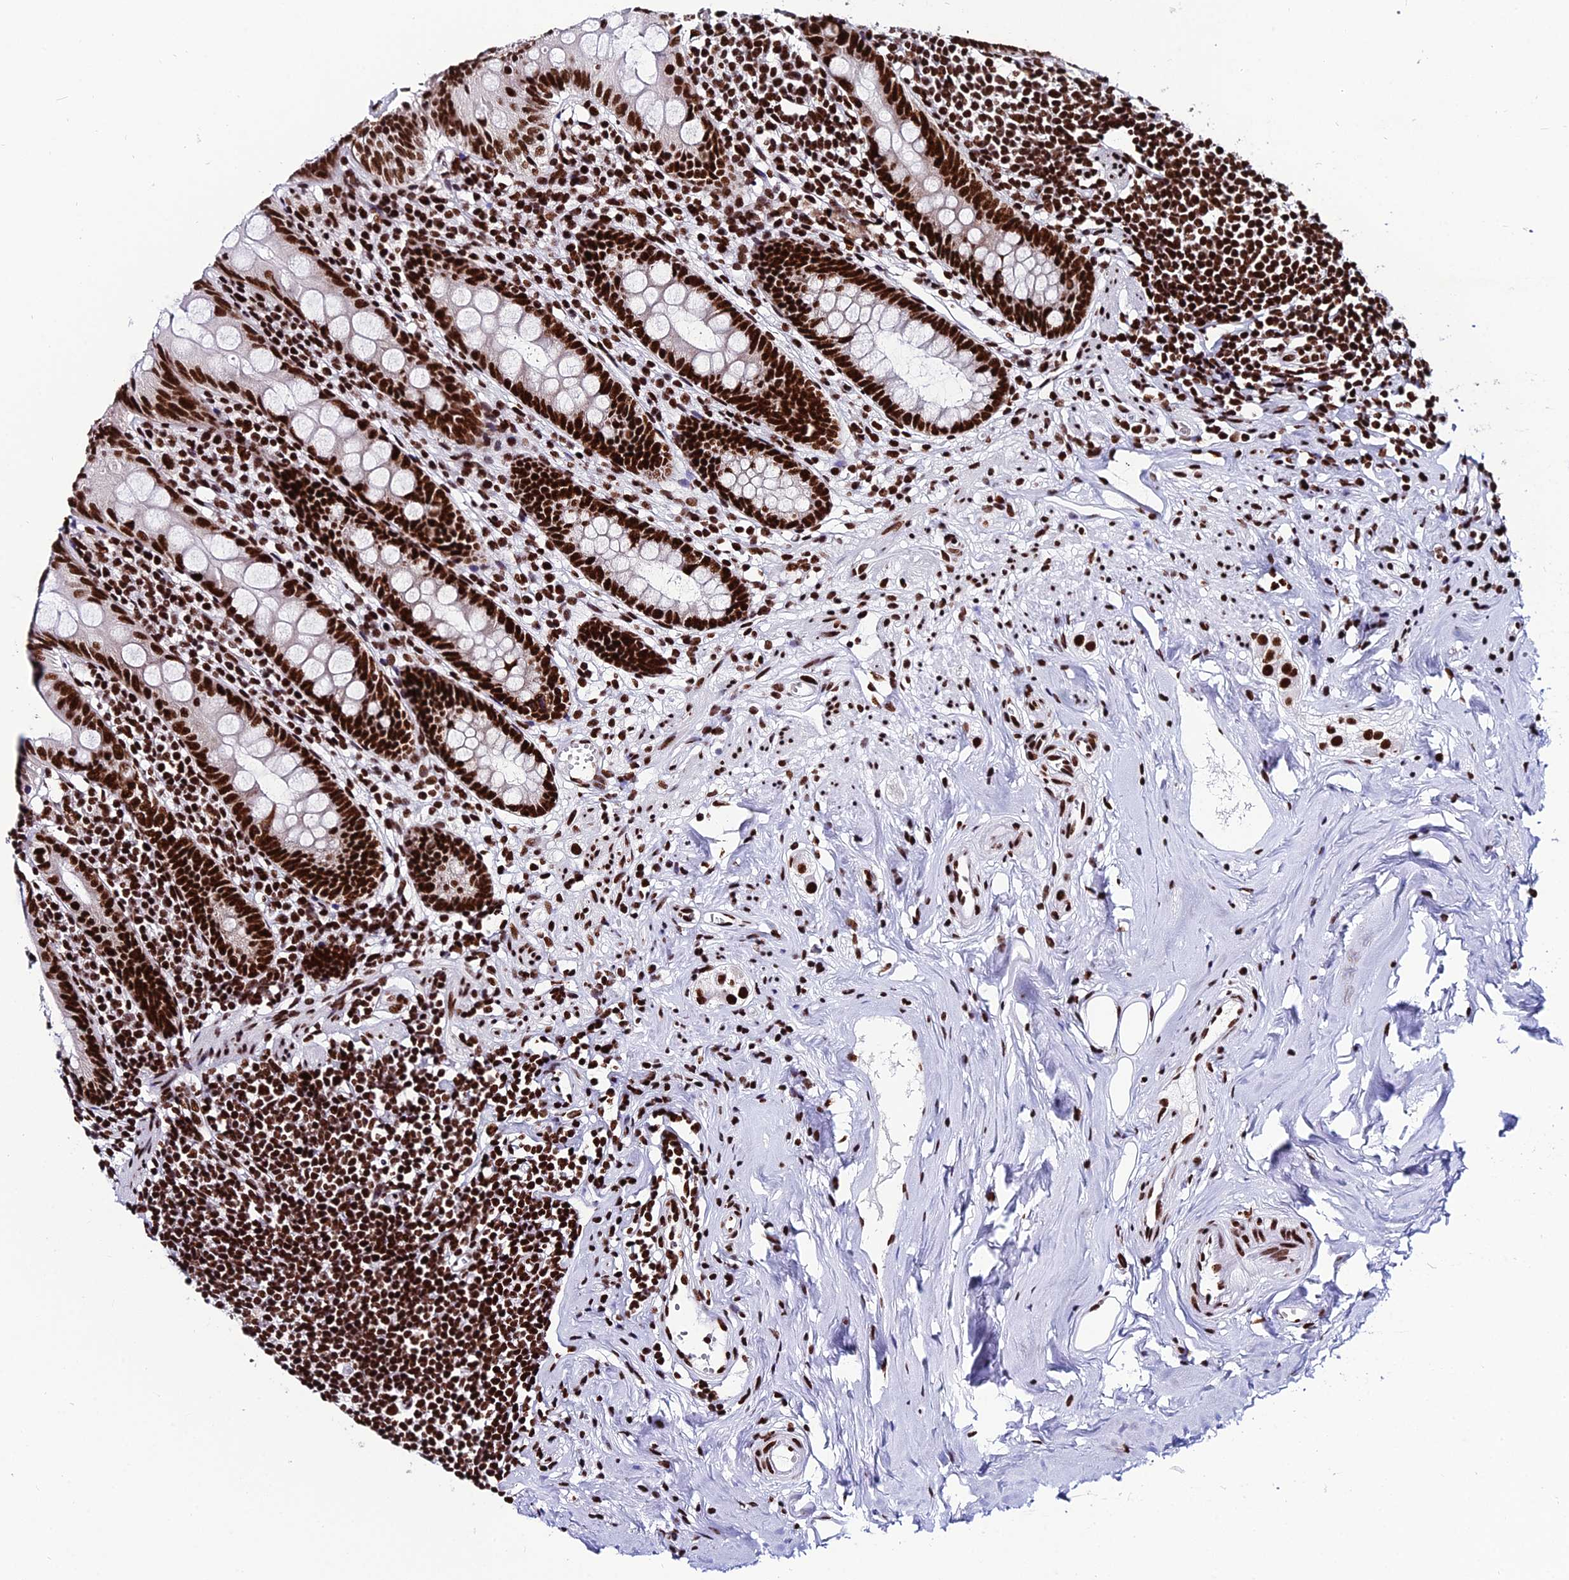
{"staining": {"intensity": "strong", "quantity": ">75%", "location": "nuclear"}, "tissue": "appendix", "cell_type": "Glandular cells", "image_type": "normal", "snomed": [{"axis": "morphology", "description": "Normal tissue, NOS"}, {"axis": "topography", "description": "Appendix"}], "caption": "High-magnification brightfield microscopy of normal appendix stained with DAB (brown) and counterstained with hematoxylin (blue). glandular cells exhibit strong nuclear expression is appreciated in approximately>75% of cells. The staining was performed using DAB (3,3'-diaminobenzidine) to visualize the protein expression in brown, while the nuclei were stained in blue with hematoxylin (Magnification: 20x).", "gene": "HNRNPH1", "patient": {"sex": "female", "age": 51}}